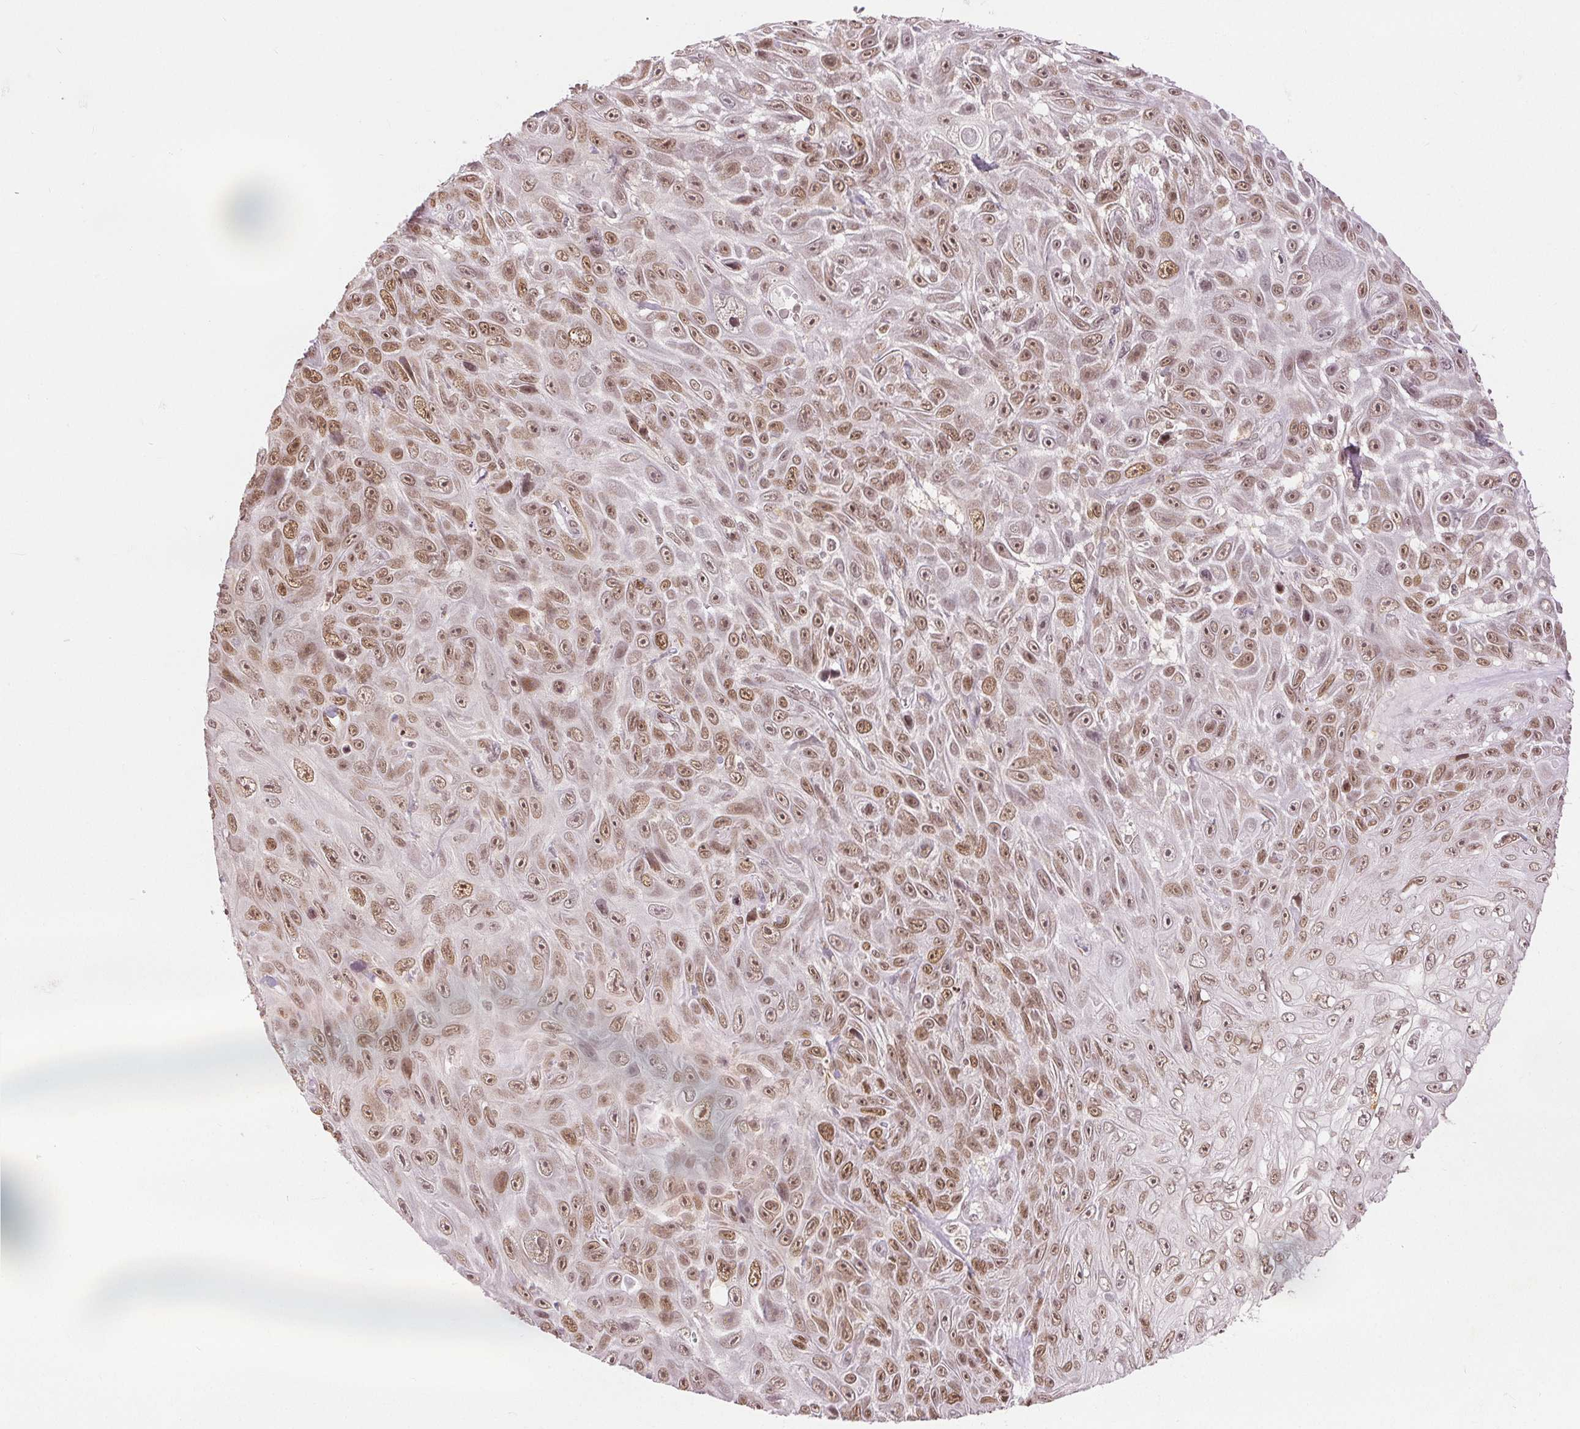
{"staining": {"intensity": "moderate", "quantity": ">75%", "location": "nuclear"}, "tissue": "skin cancer", "cell_type": "Tumor cells", "image_type": "cancer", "snomed": [{"axis": "morphology", "description": "Squamous cell carcinoma, NOS"}, {"axis": "topography", "description": "Skin"}], "caption": "The micrograph reveals a brown stain indicating the presence of a protein in the nuclear of tumor cells in squamous cell carcinoma (skin).", "gene": "DEK", "patient": {"sex": "male", "age": 82}}